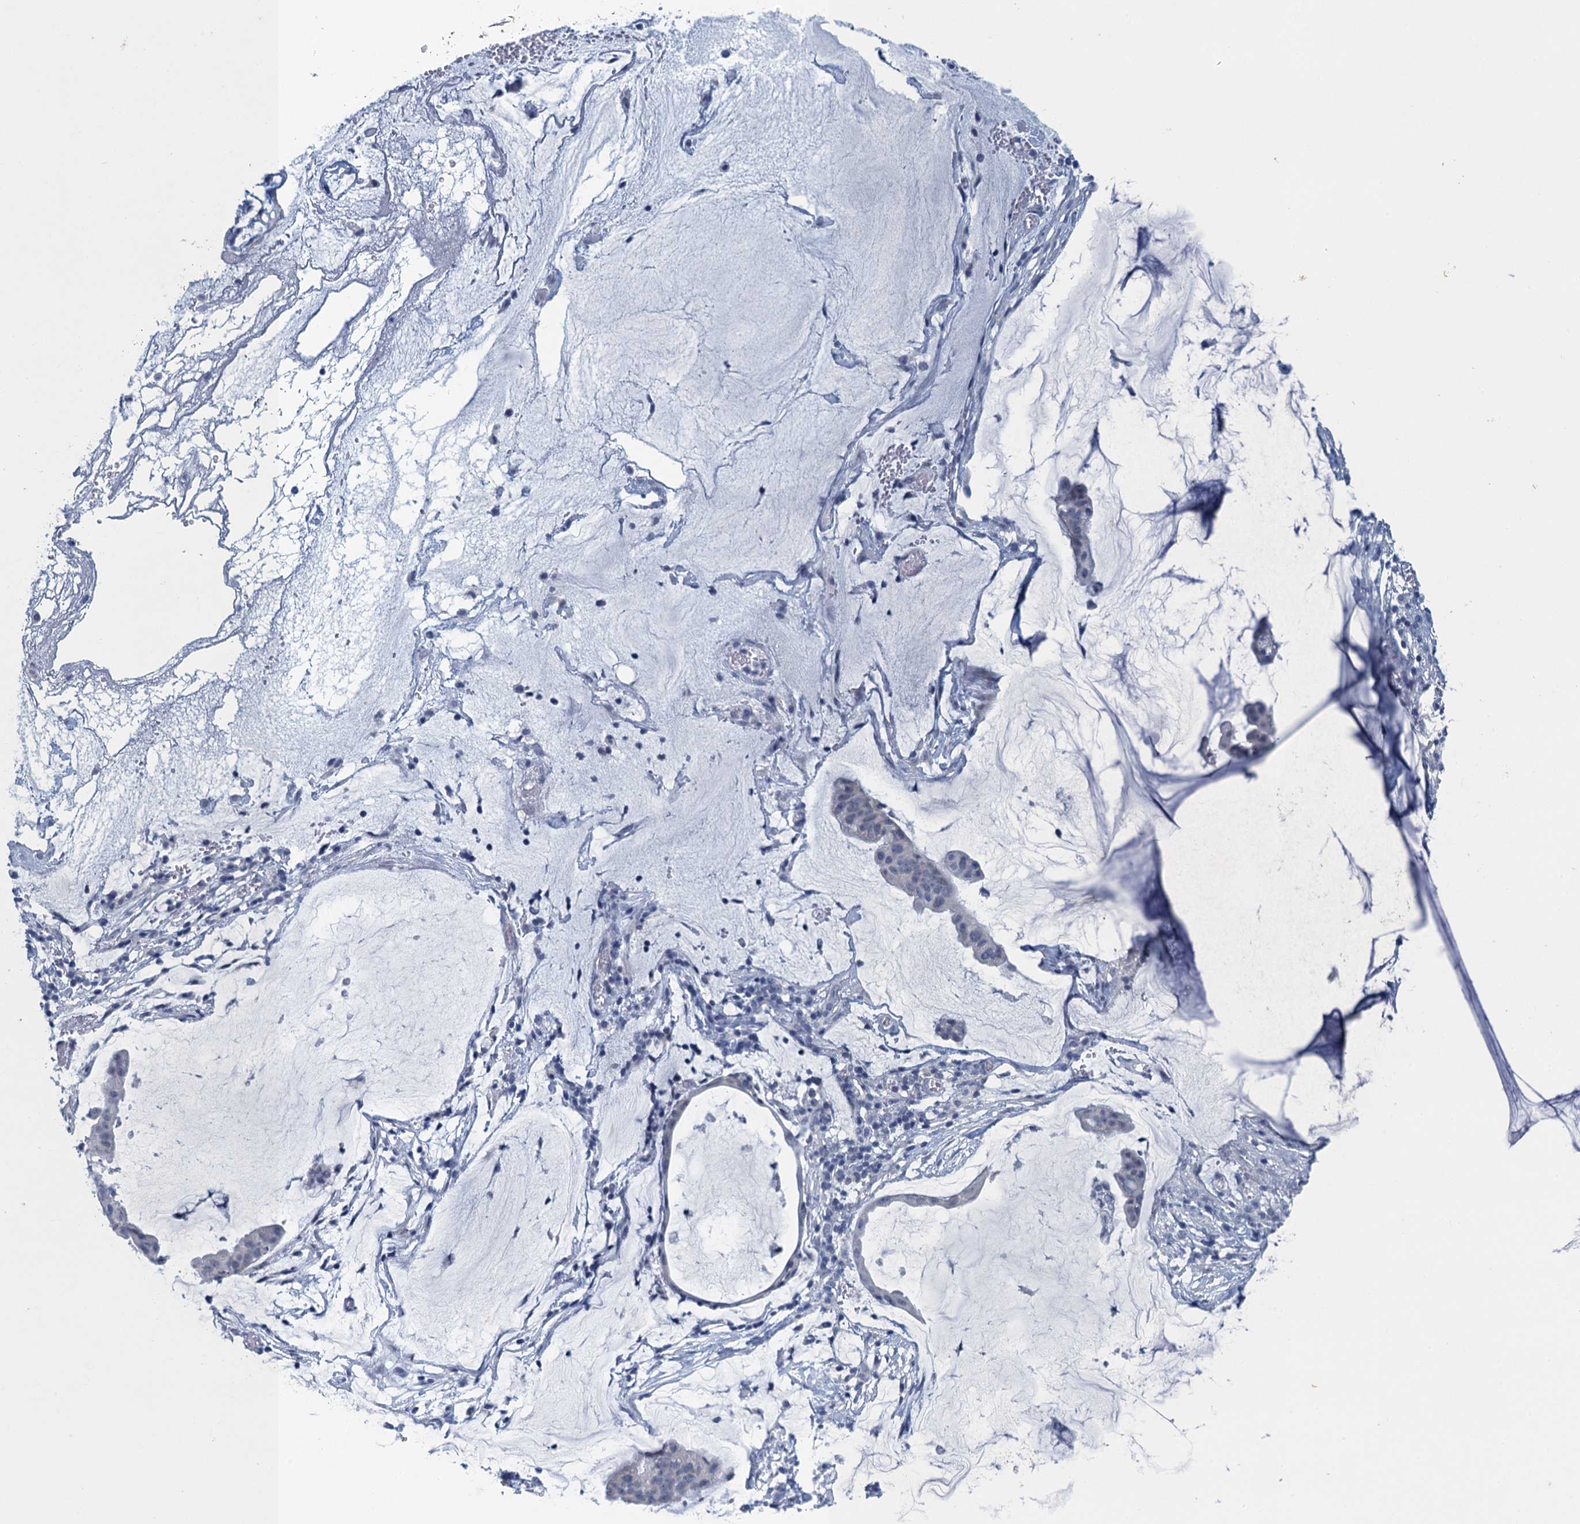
{"staining": {"intensity": "negative", "quantity": "none", "location": "none"}, "tissue": "ovarian cancer", "cell_type": "Tumor cells", "image_type": "cancer", "snomed": [{"axis": "morphology", "description": "Cystadenocarcinoma, mucinous, NOS"}, {"axis": "topography", "description": "Ovary"}], "caption": "A histopathology image of human mucinous cystadenocarcinoma (ovarian) is negative for staining in tumor cells. The staining was performed using DAB to visualize the protein expression in brown, while the nuclei were stained in blue with hematoxylin (Magnification: 20x).", "gene": "ENSG00000131152", "patient": {"sex": "female", "age": 73}}